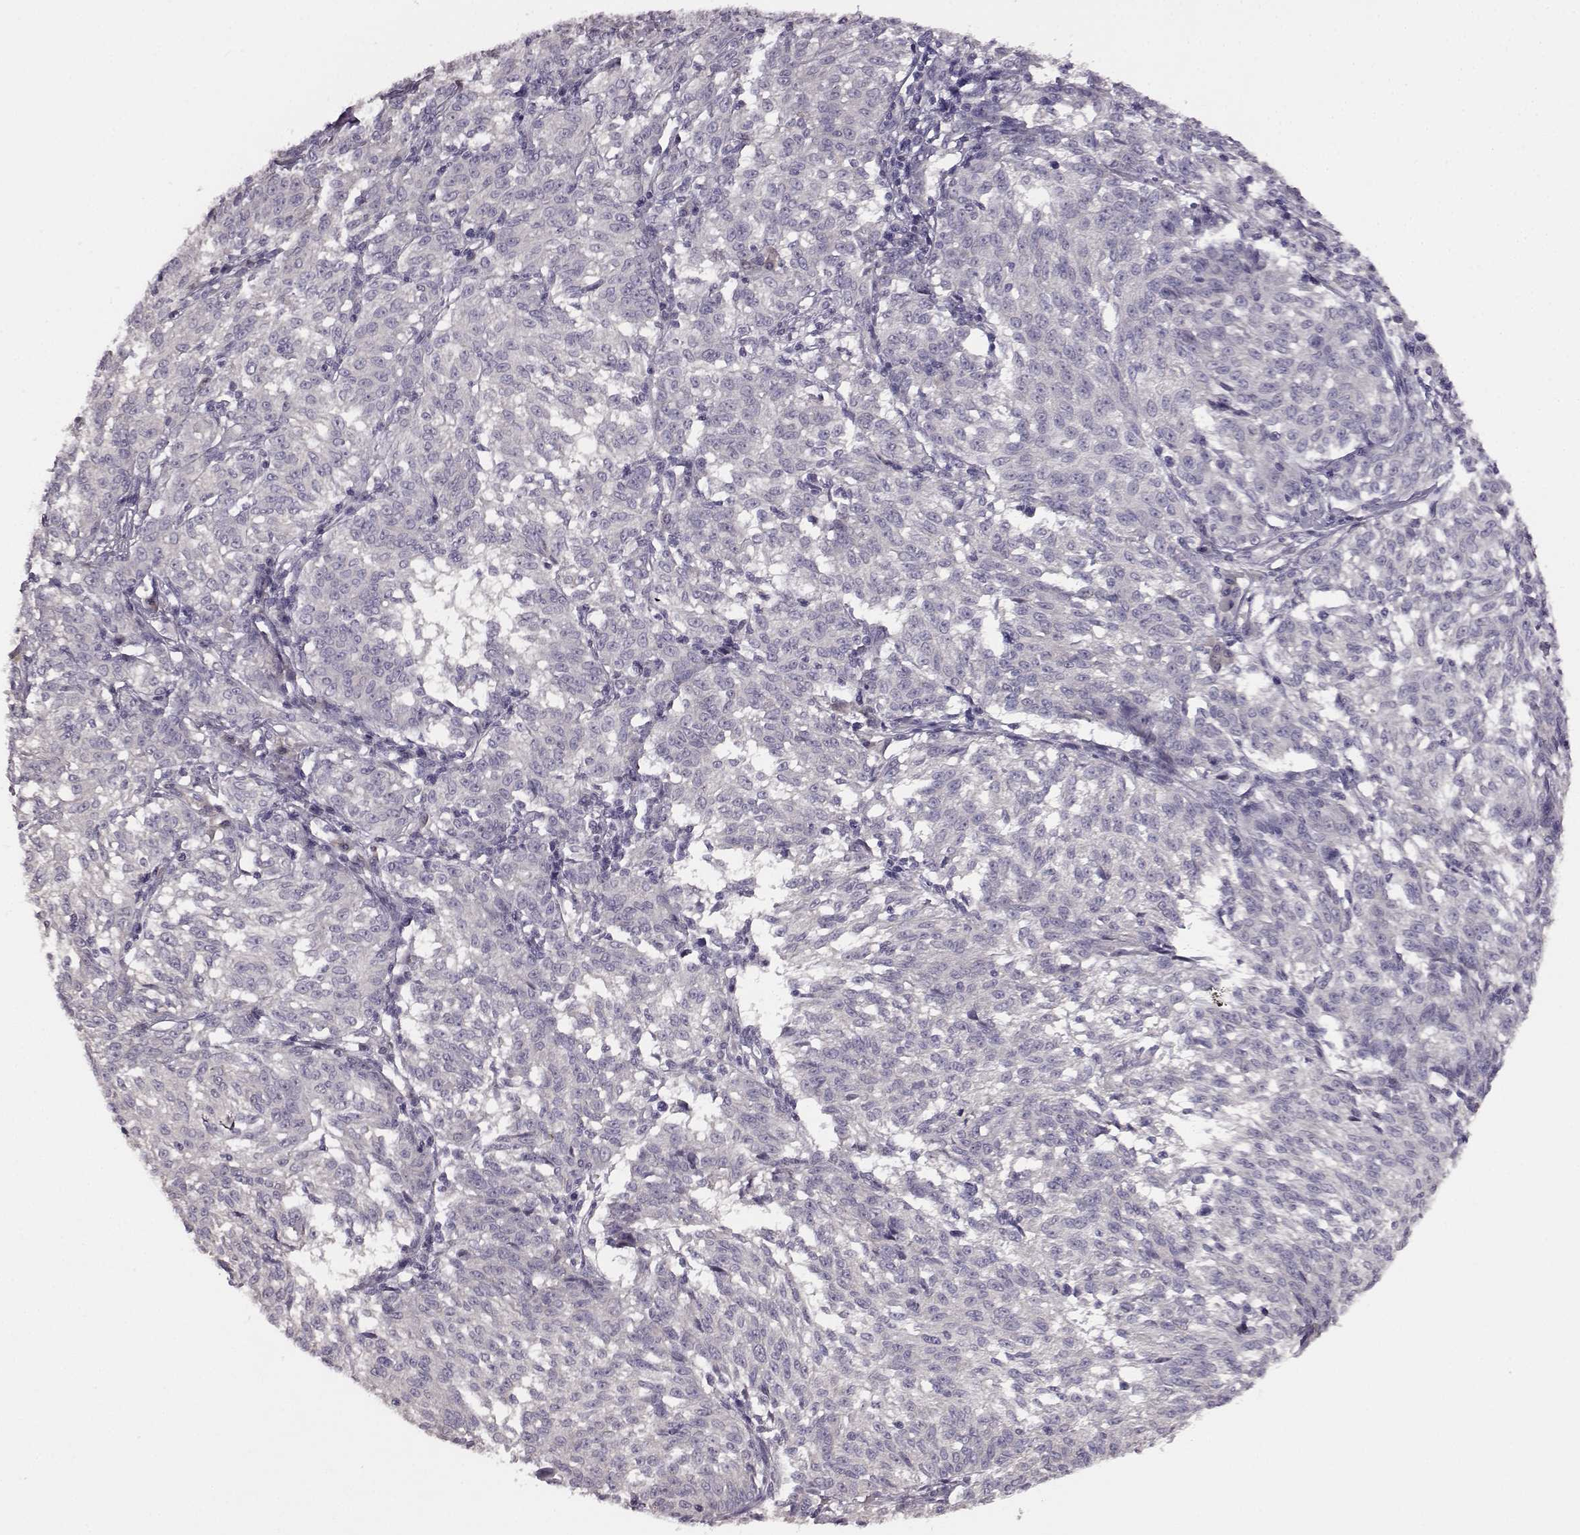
{"staining": {"intensity": "negative", "quantity": "none", "location": "none"}, "tissue": "melanoma", "cell_type": "Tumor cells", "image_type": "cancer", "snomed": [{"axis": "morphology", "description": "Malignant melanoma, NOS"}, {"axis": "topography", "description": "Skin"}], "caption": "Immunohistochemical staining of human melanoma reveals no significant positivity in tumor cells.", "gene": "BFSP2", "patient": {"sex": "female", "age": 72}}